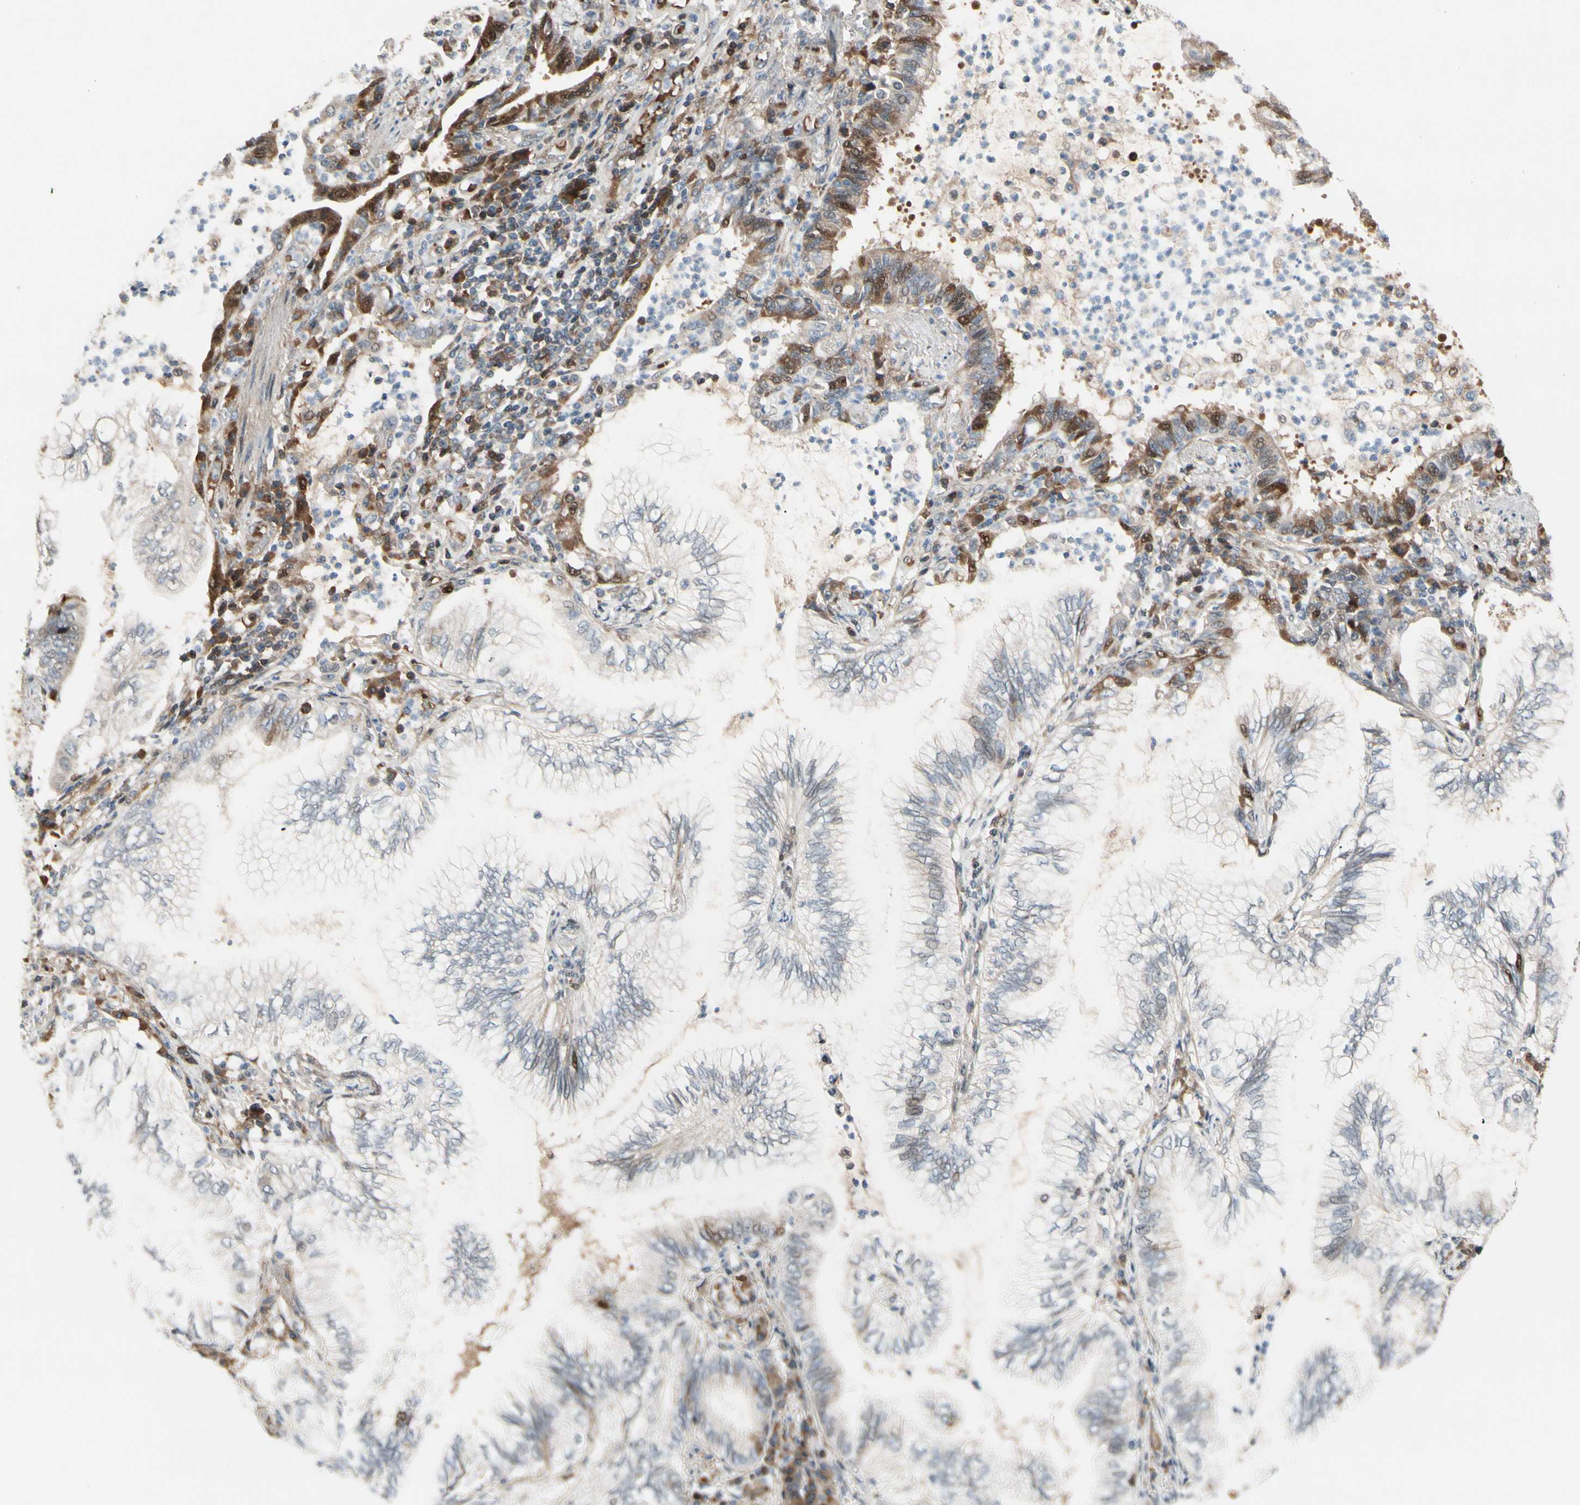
{"staining": {"intensity": "negative", "quantity": "none", "location": "none"}, "tissue": "lung cancer", "cell_type": "Tumor cells", "image_type": "cancer", "snomed": [{"axis": "morphology", "description": "Normal tissue, NOS"}, {"axis": "morphology", "description": "Adenocarcinoma, NOS"}, {"axis": "topography", "description": "Bronchus"}, {"axis": "topography", "description": "Lung"}], "caption": "This is a image of IHC staining of lung cancer, which shows no expression in tumor cells.", "gene": "SNX29", "patient": {"sex": "female", "age": 70}}